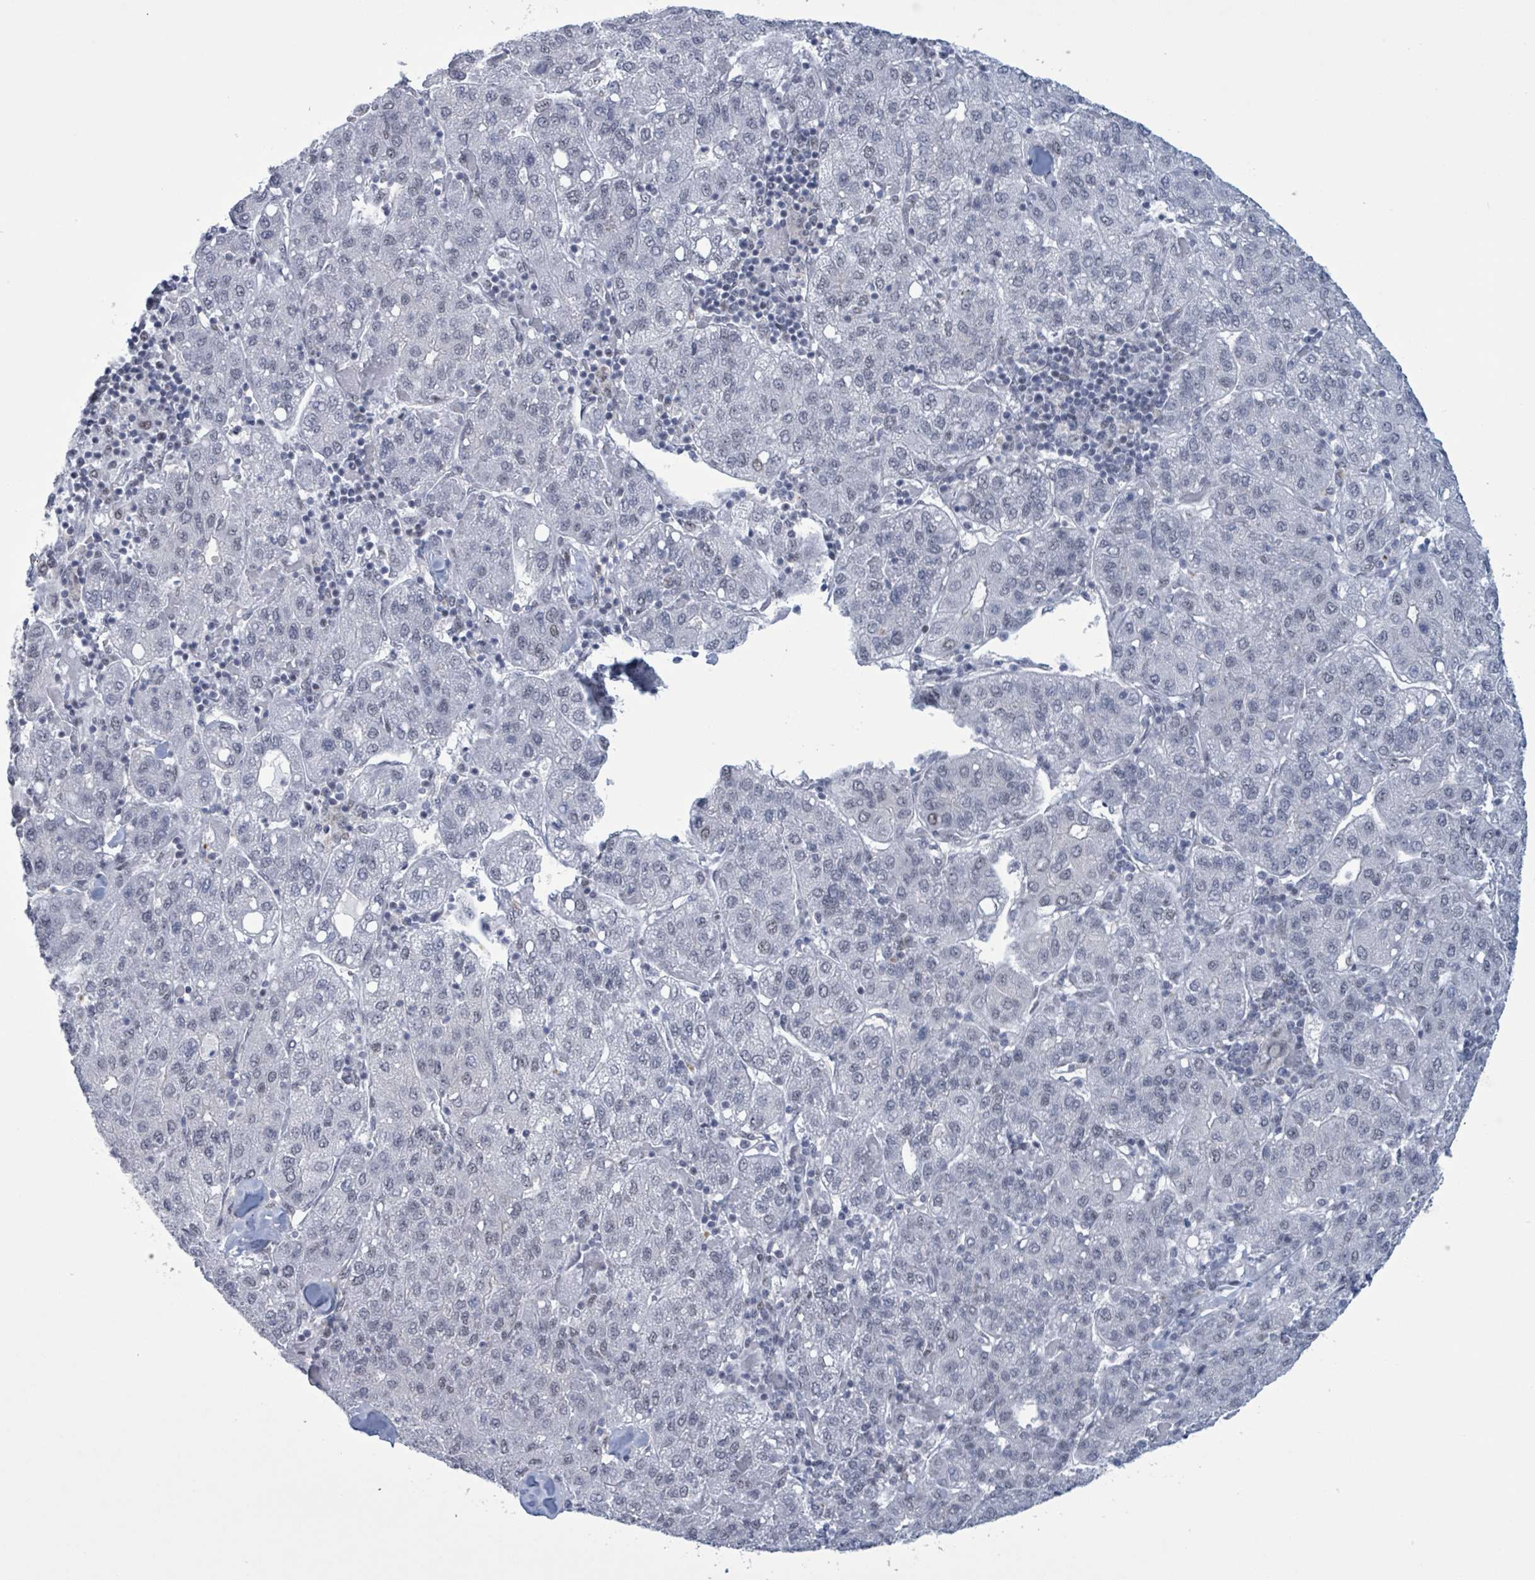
{"staining": {"intensity": "weak", "quantity": "25%-75%", "location": "nuclear"}, "tissue": "liver cancer", "cell_type": "Tumor cells", "image_type": "cancer", "snomed": [{"axis": "morphology", "description": "Carcinoma, Hepatocellular, NOS"}, {"axis": "topography", "description": "Liver"}], "caption": "Liver hepatocellular carcinoma stained with immunohistochemistry (IHC) demonstrates weak nuclear expression in about 25%-75% of tumor cells.", "gene": "CT45A5", "patient": {"sex": "male", "age": 65}}